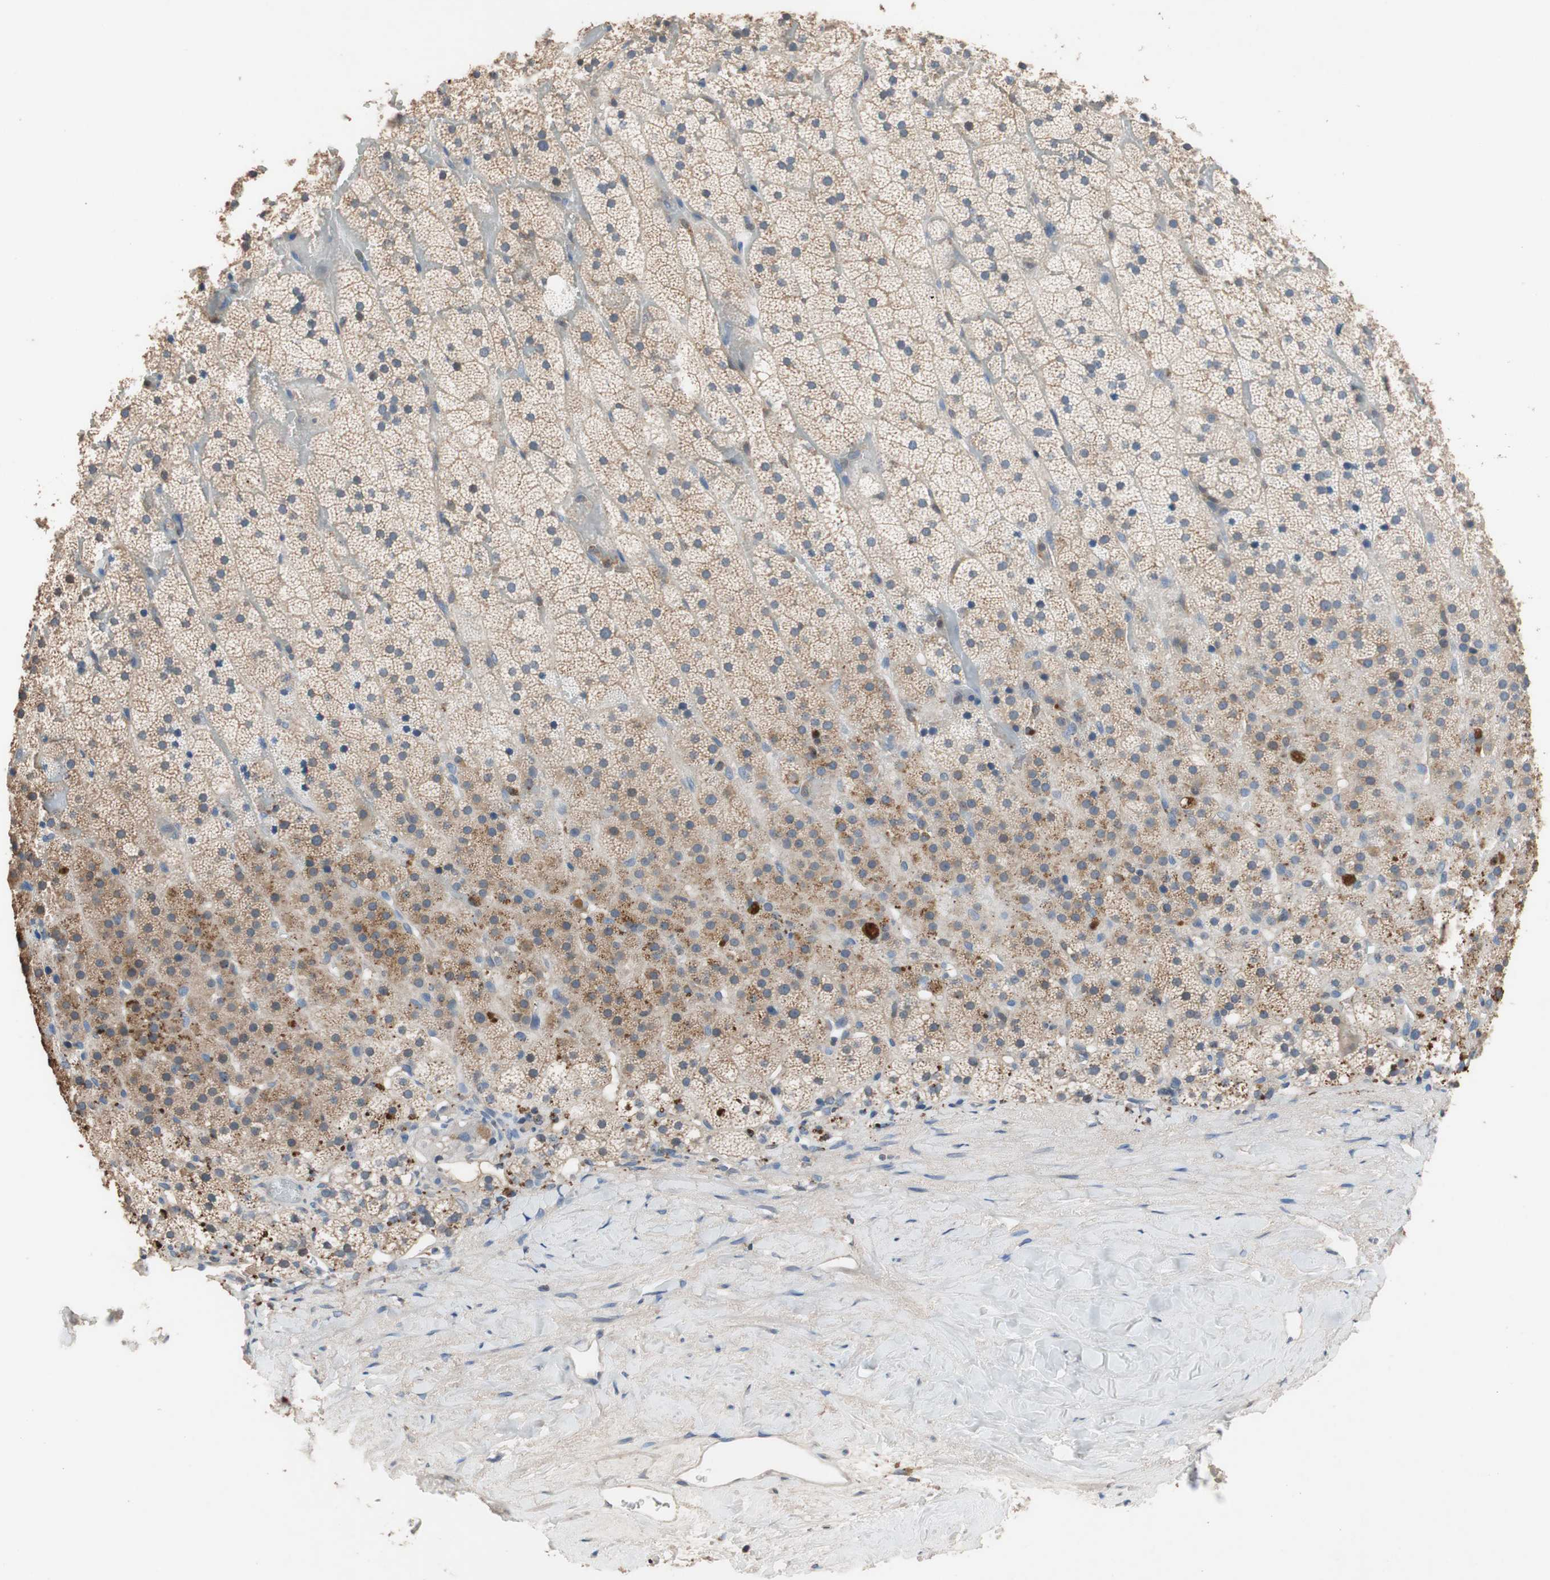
{"staining": {"intensity": "weak", "quantity": ">75%", "location": "cytoplasmic/membranous"}, "tissue": "adrenal gland", "cell_type": "Glandular cells", "image_type": "normal", "snomed": [{"axis": "morphology", "description": "Normal tissue, NOS"}, {"axis": "topography", "description": "Adrenal gland"}], "caption": "IHC image of normal adrenal gland stained for a protein (brown), which exhibits low levels of weak cytoplasmic/membranous expression in about >75% of glandular cells.", "gene": "ADAP1", "patient": {"sex": "male", "age": 35}}